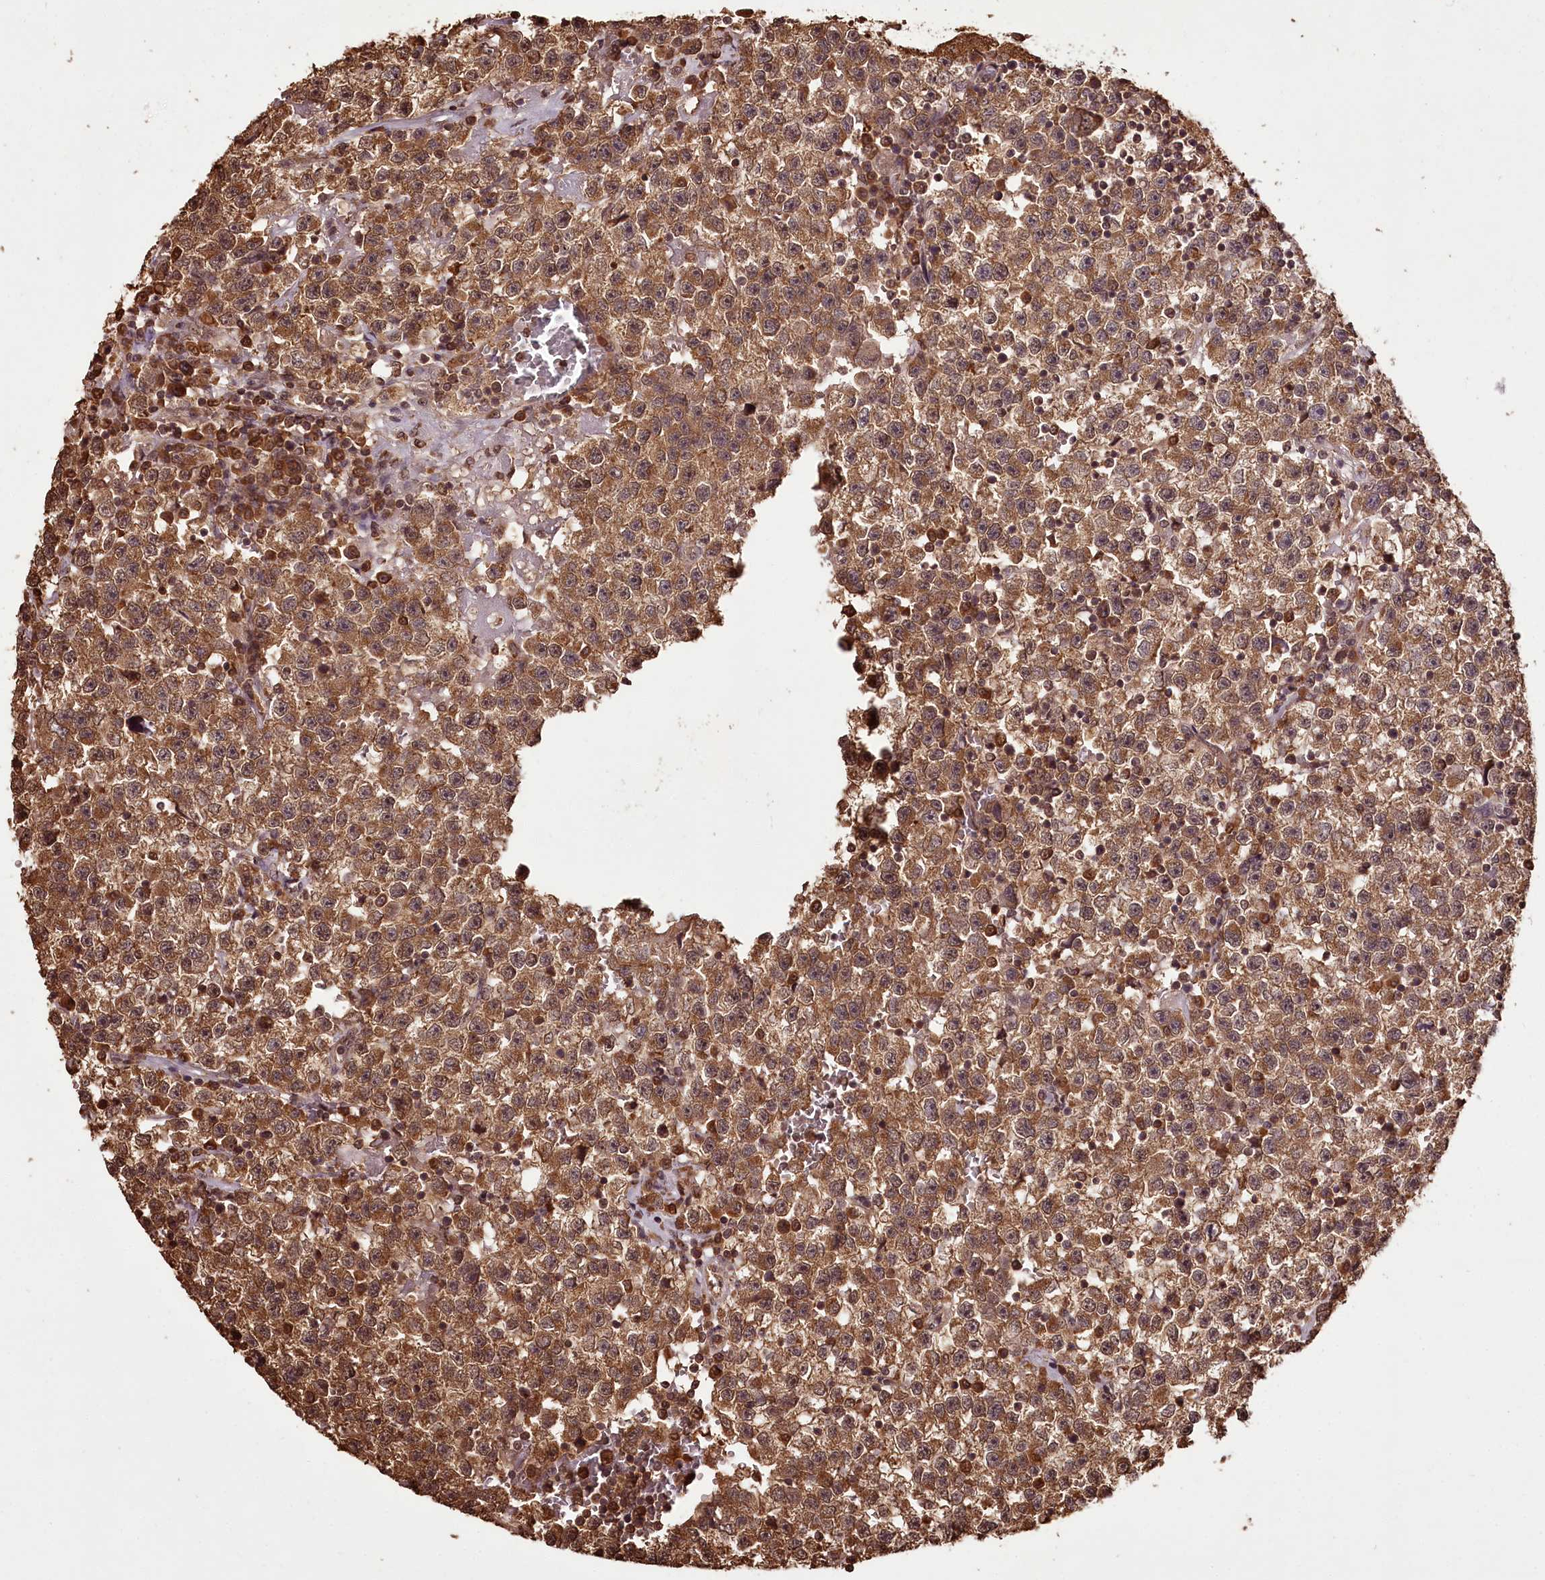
{"staining": {"intensity": "moderate", "quantity": ">75%", "location": "cytoplasmic/membranous"}, "tissue": "testis cancer", "cell_type": "Tumor cells", "image_type": "cancer", "snomed": [{"axis": "morphology", "description": "Seminoma, NOS"}, {"axis": "topography", "description": "Testis"}], "caption": "This is an image of immunohistochemistry staining of testis cancer, which shows moderate positivity in the cytoplasmic/membranous of tumor cells.", "gene": "NPRL2", "patient": {"sex": "male", "age": 22}}